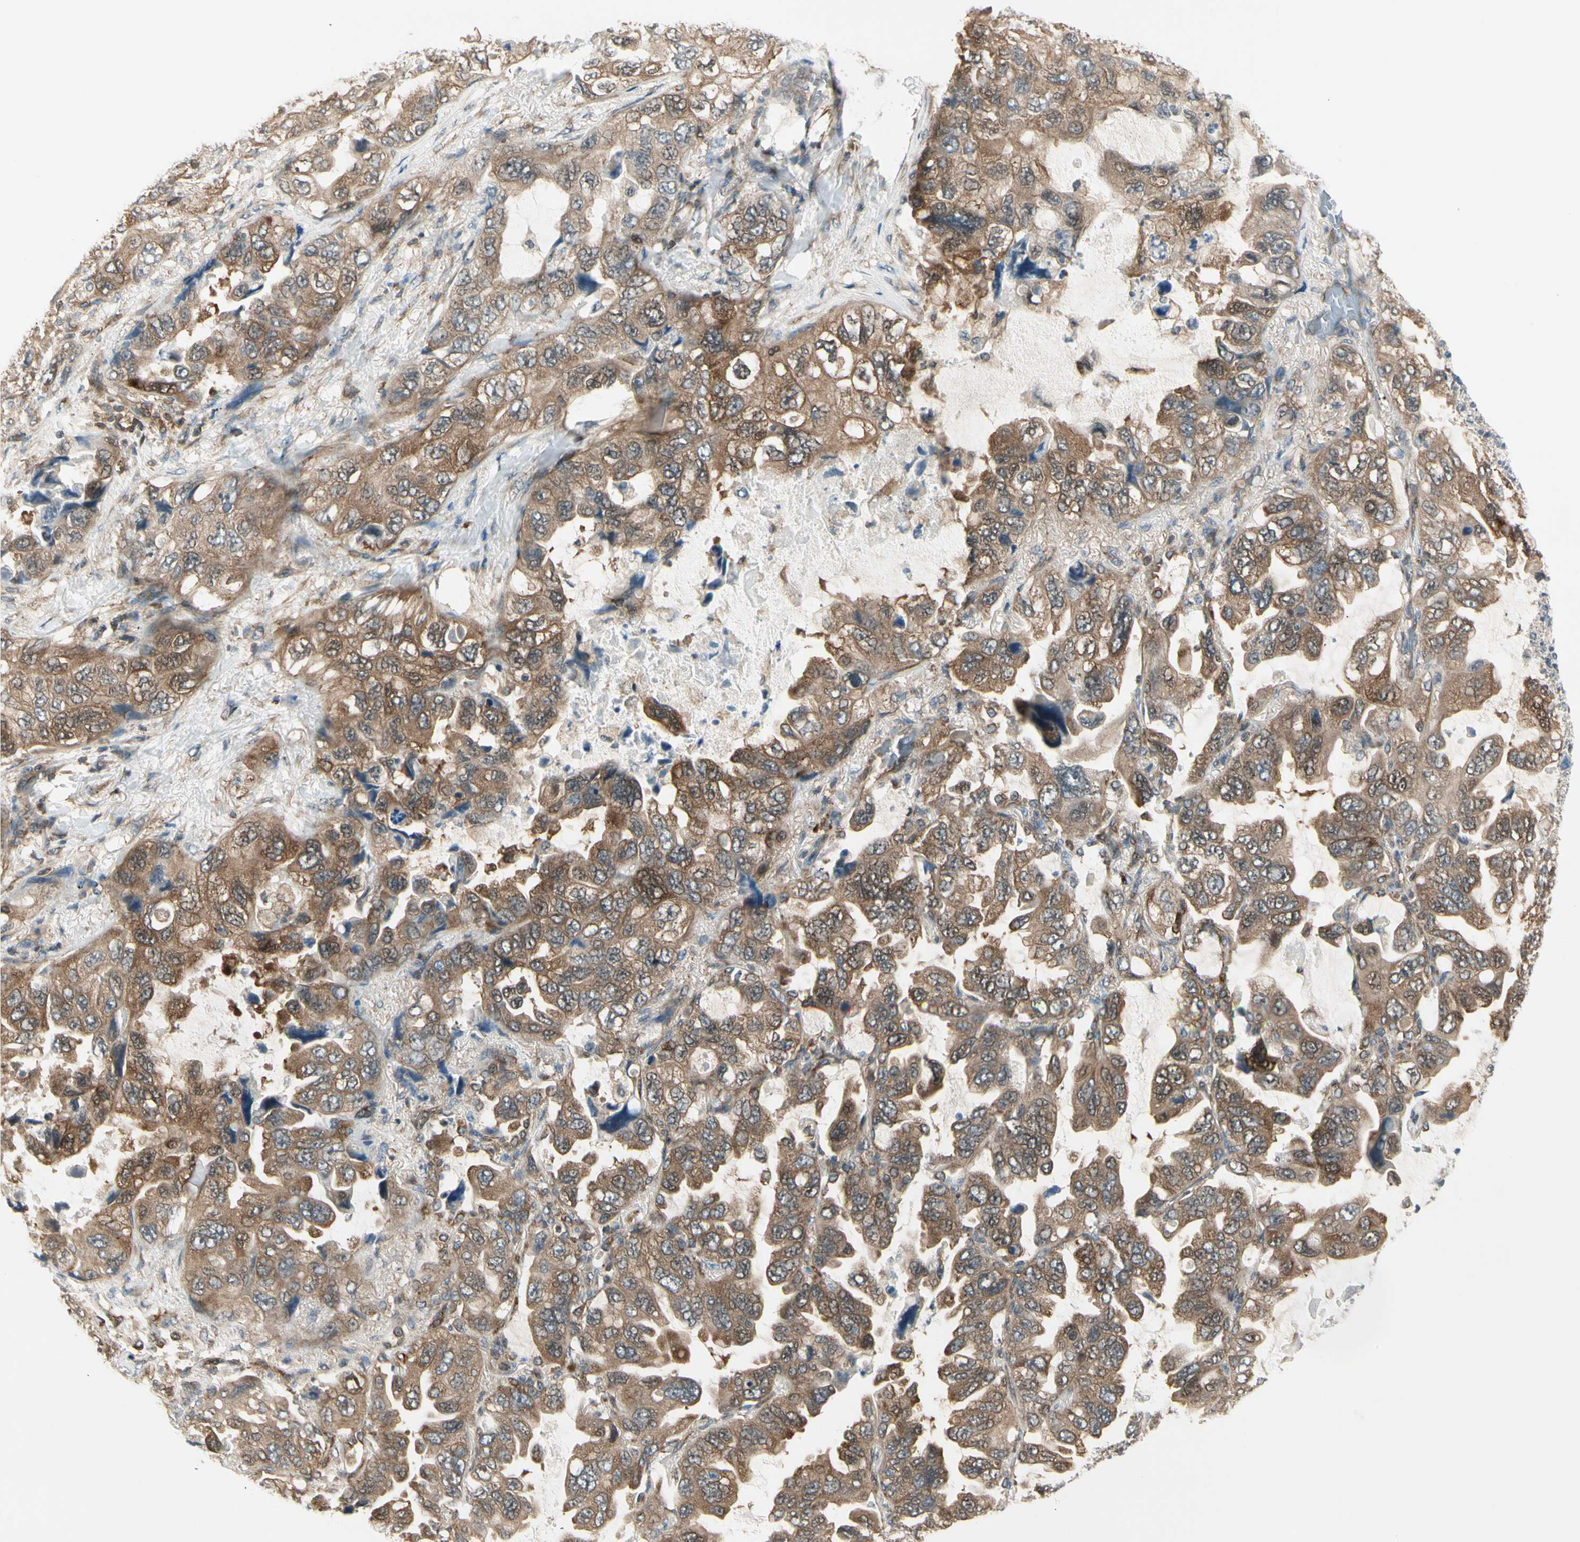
{"staining": {"intensity": "moderate", "quantity": ">75%", "location": "cytoplasmic/membranous"}, "tissue": "lung cancer", "cell_type": "Tumor cells", "image_type": "cancer", "snomed": [{"axis": "morphology", "description": "Squamous cell carcinoma, NOS"}, {"axis": "topography", "description": "Lung"}], "caption": "Immunohistochemistry photomicrograph of neoplastic tissue: lung squamous cell carcinoma stained using IHC shows medium levels of moderate protein expression localized specifically in the cytoplasmic/membranous of tumor cells, appearing as a cytoplasmic/membranous brown color.", "gene": "OXSR1", "patient": {"sex": "female", "age": 73}}